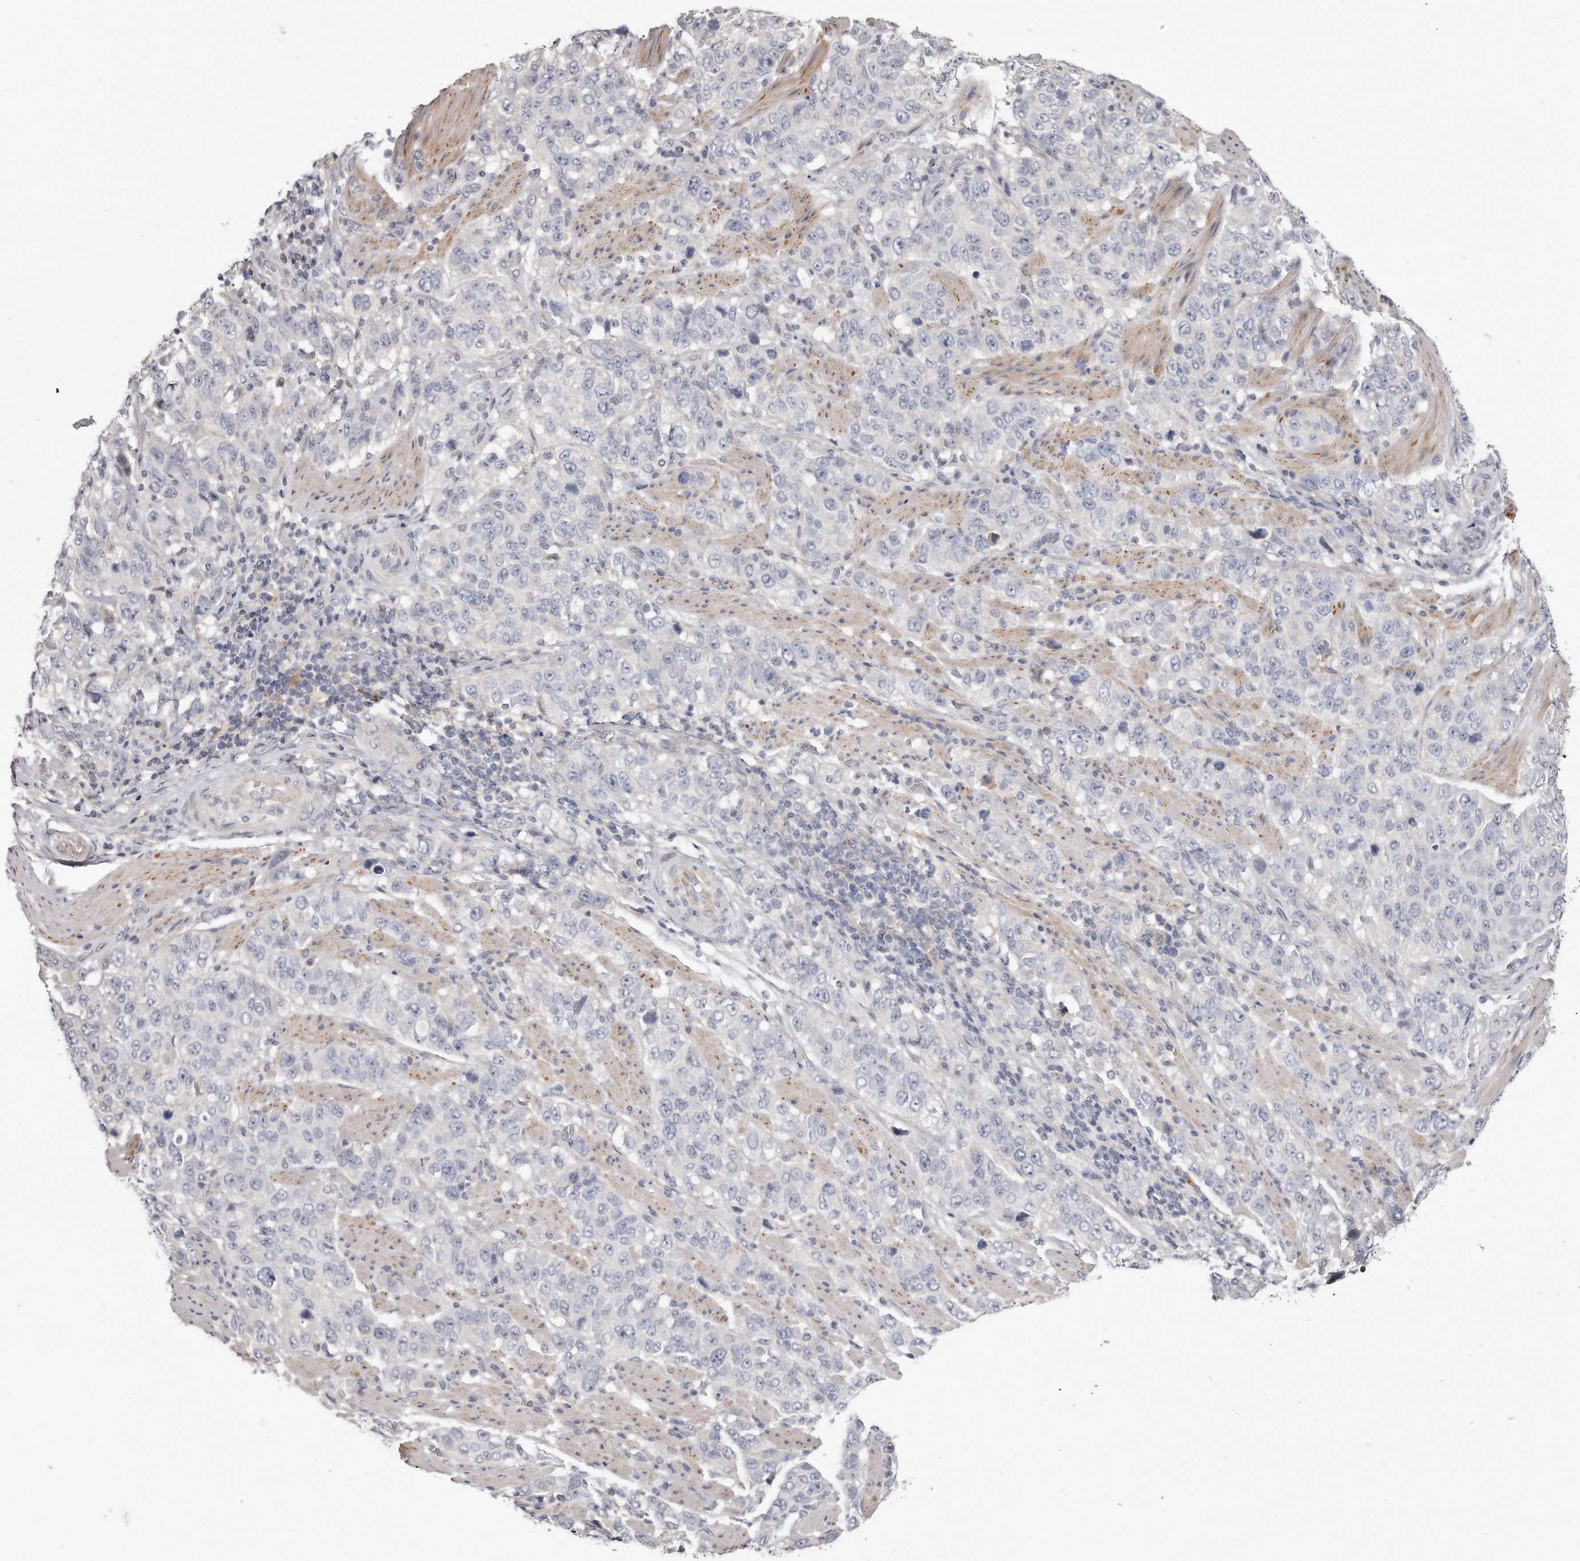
{"staining": {"intensity": "negative", "quantity": "none", "location": "none"}, "tissue": "stomach cancer", "cell_type": "Tumor cells", "image_type": "cancer", "snomed": [{"axis": "morphology", "description": "Adenocarcinoma, NOS"}, {"axis": "topography", "description": "Stomach"}], "caption": "The histopathology image demonstrates no significant expression in tumor cells of stomach cancer (adenocarcinoma).", "gene": "TTLL4", "patient": {"sex": "male", "age": 48}}